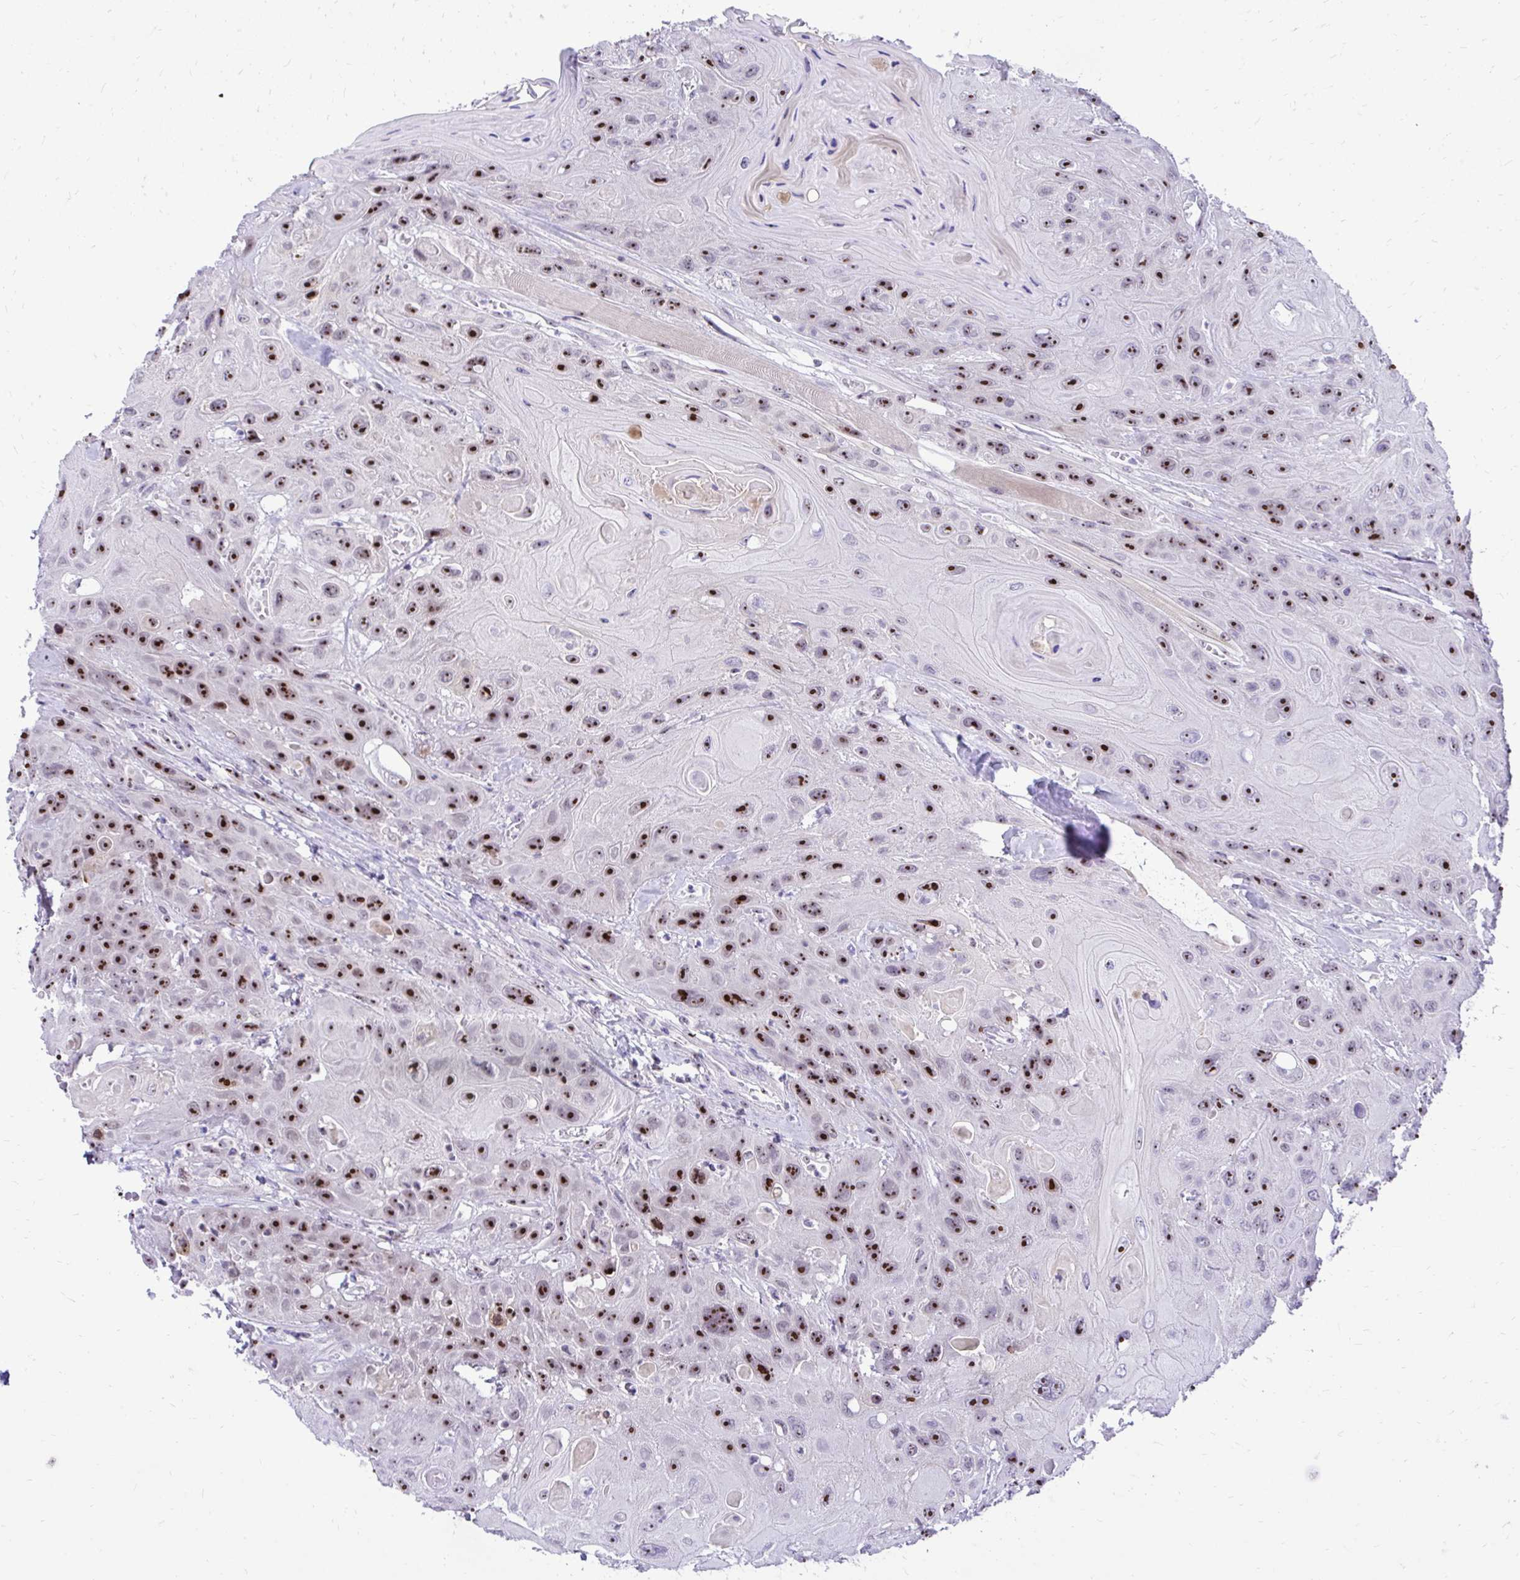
{"staining": {"intensity": "strong", "quantity": "25%-75%", "location": "nuclear"}, "tissue": "head and neck cancer", "cell_type": "Tumor cells", "image_type": "cancer", "snomed": [{"axis": "morphology", "description": "Squamous cell carcinoma, NOS"}, {"axis": "topography", "description": "Head-Neck"}], "caption": "Immunohistochemistry (DAB) staining of head and neck squamous cell carcinoma reveals strong nuclear protein expression in approximately 25%-75% of tumor cells.", "gene": "NIFK", "patient": {"sex": "female", "age": 59}}